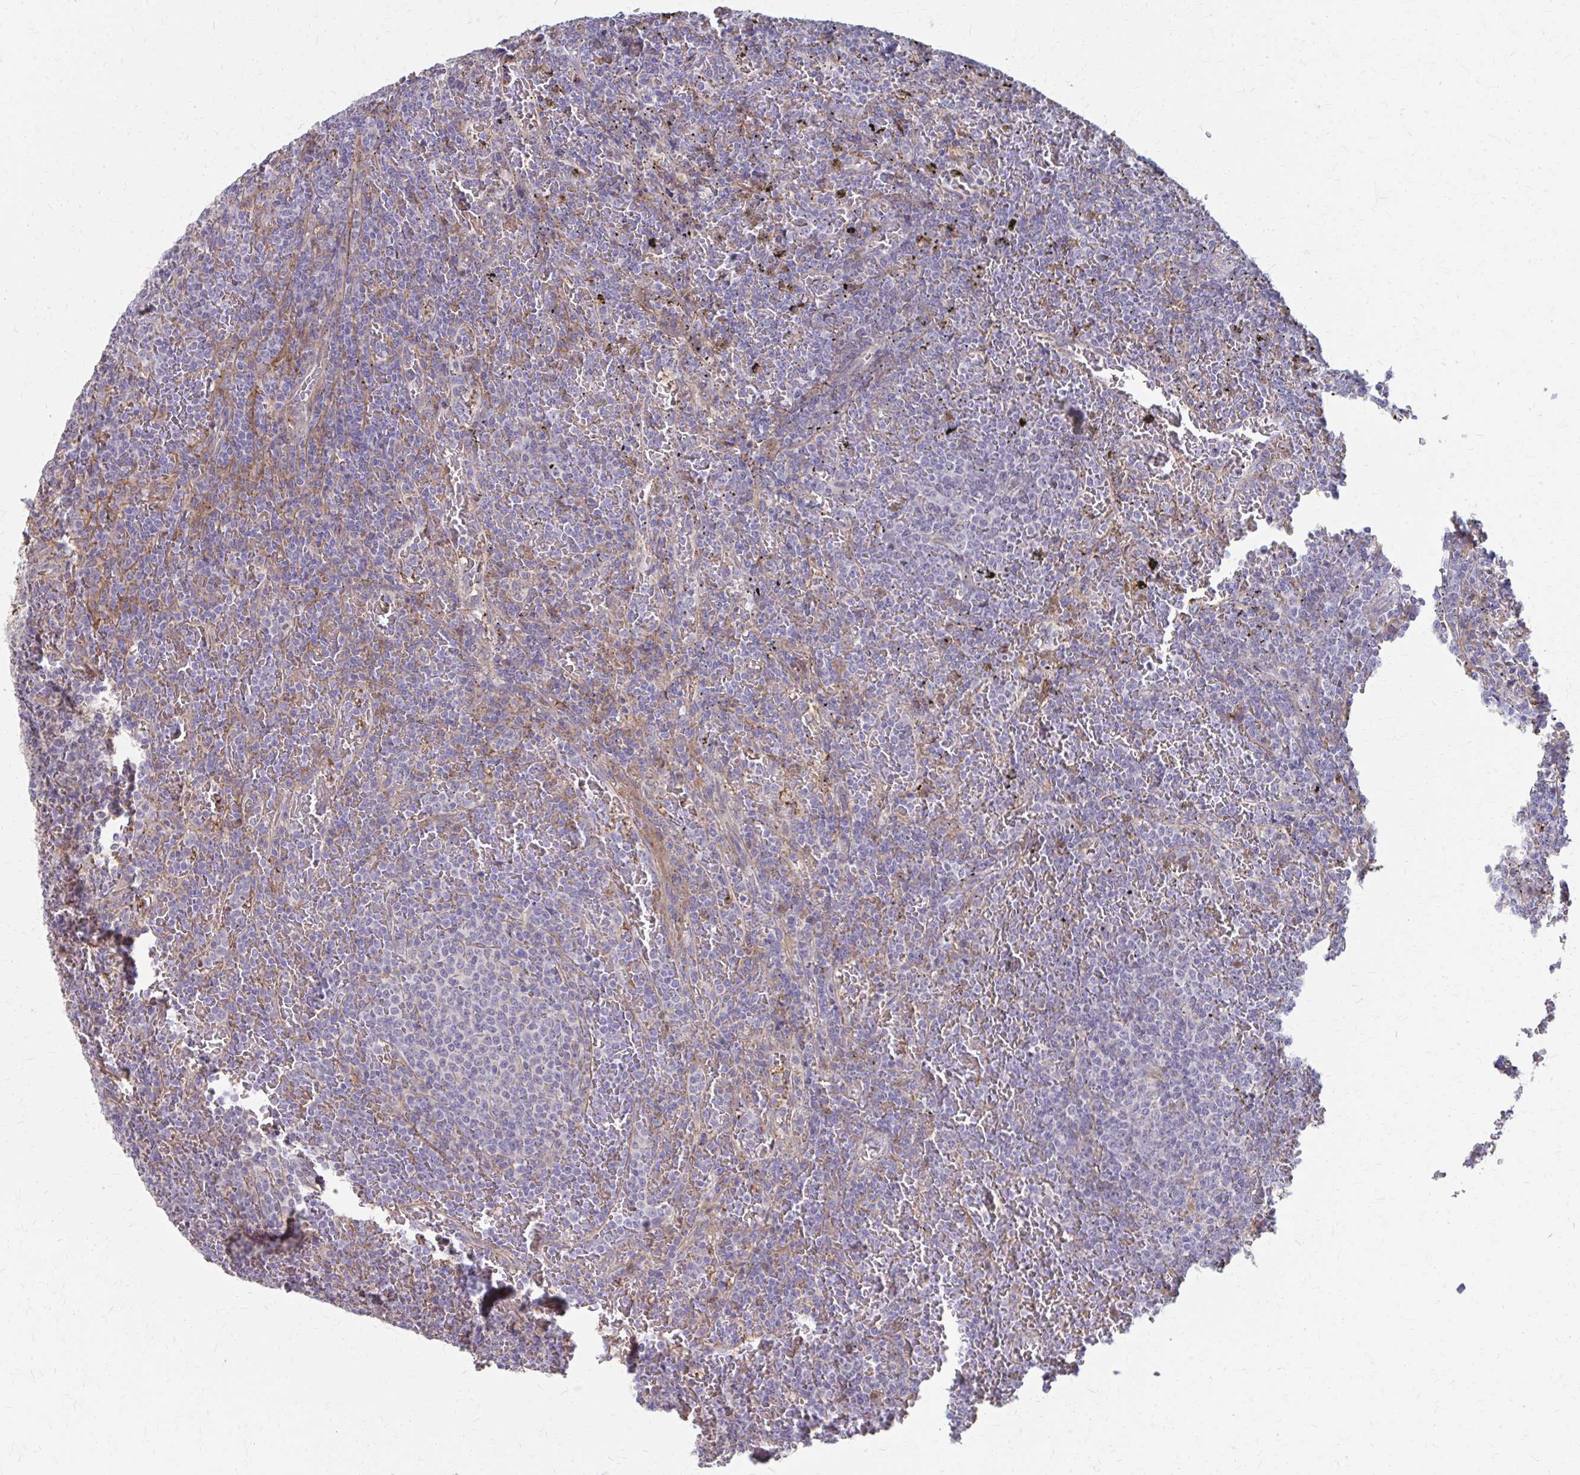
{"staining": {"intensity": "negative", "quantity": "none", "location": "none"}, "tissue": "lymphoma", "cell_type": "Tumor cells", "image_type": "cancer", "snomed": [{"axis": "morphology", "description": "Malignant lymphoma, non-Hodgkin's type, Low grade"}, {"axis": "topography", "description": "Spleen"}], "caption": "DAB immunohistochemical staining of lymphoma demonstrates no significant staining in tumor cells.", "gene": "MMP14", "patient": {"sex": "female", "age": 77}}